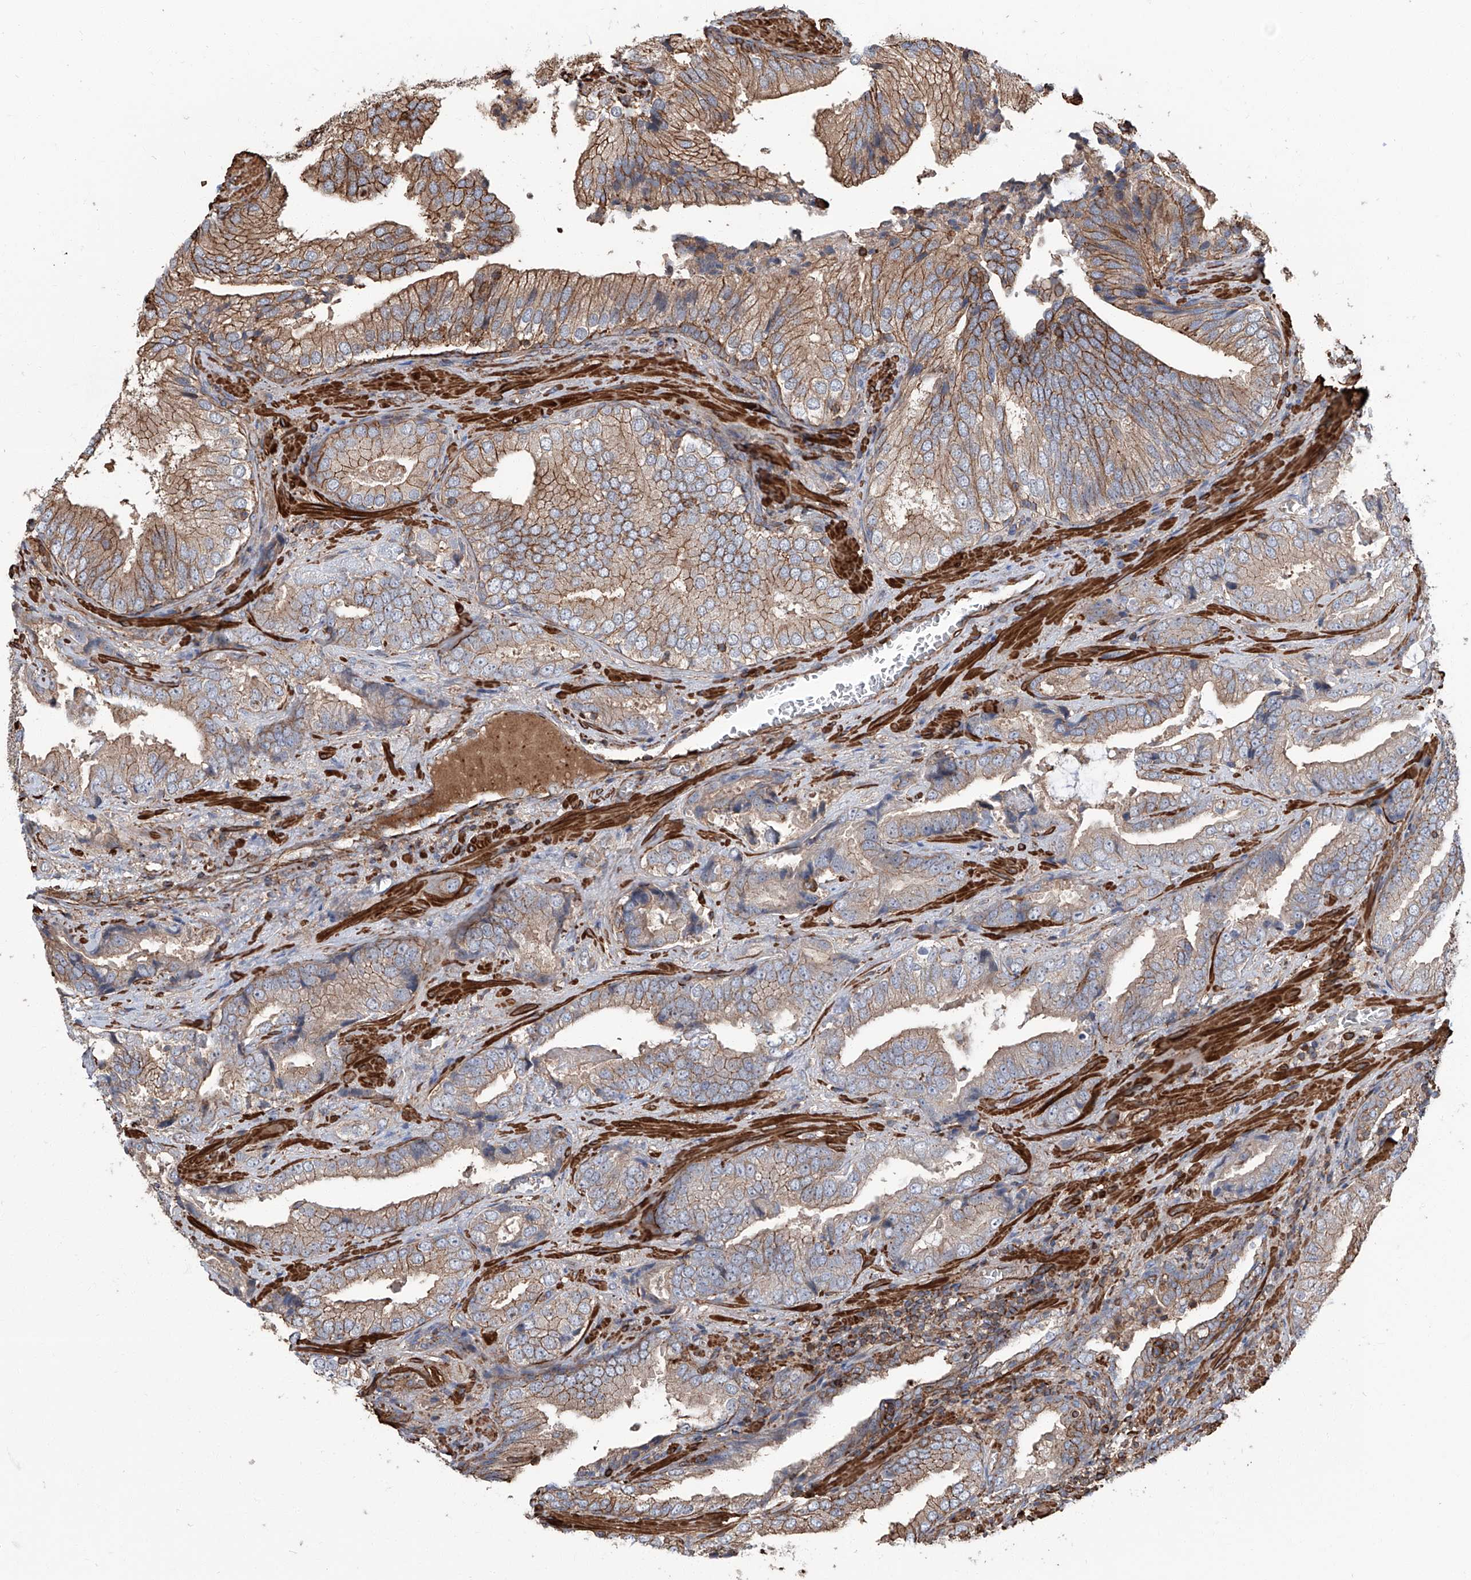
{"staining": {"intensity": "moderate", "quantity": "25%-75%", "location": "cytoplasmic/membranous"}, "tissue": "prostate cancer", "cell_type": "Tumor cells", "image_type": "cancer", "snomed": [{"axis": "morphology", "description": "Adenocarcinoma, Low grade"}, {"axis": "topography", "description": "Prostate"}], "caption": "This histopathology image shows prostate cancer stained with immunohistochemistry (IHC) to label a protein in brown. The cytoplasmic/membranous of tumor cells show moderate positivity for the protein. Nuclei are counter-stained blue.", "gene": "PIEZO2", "patient": {"sex": "male", "age": 67}}